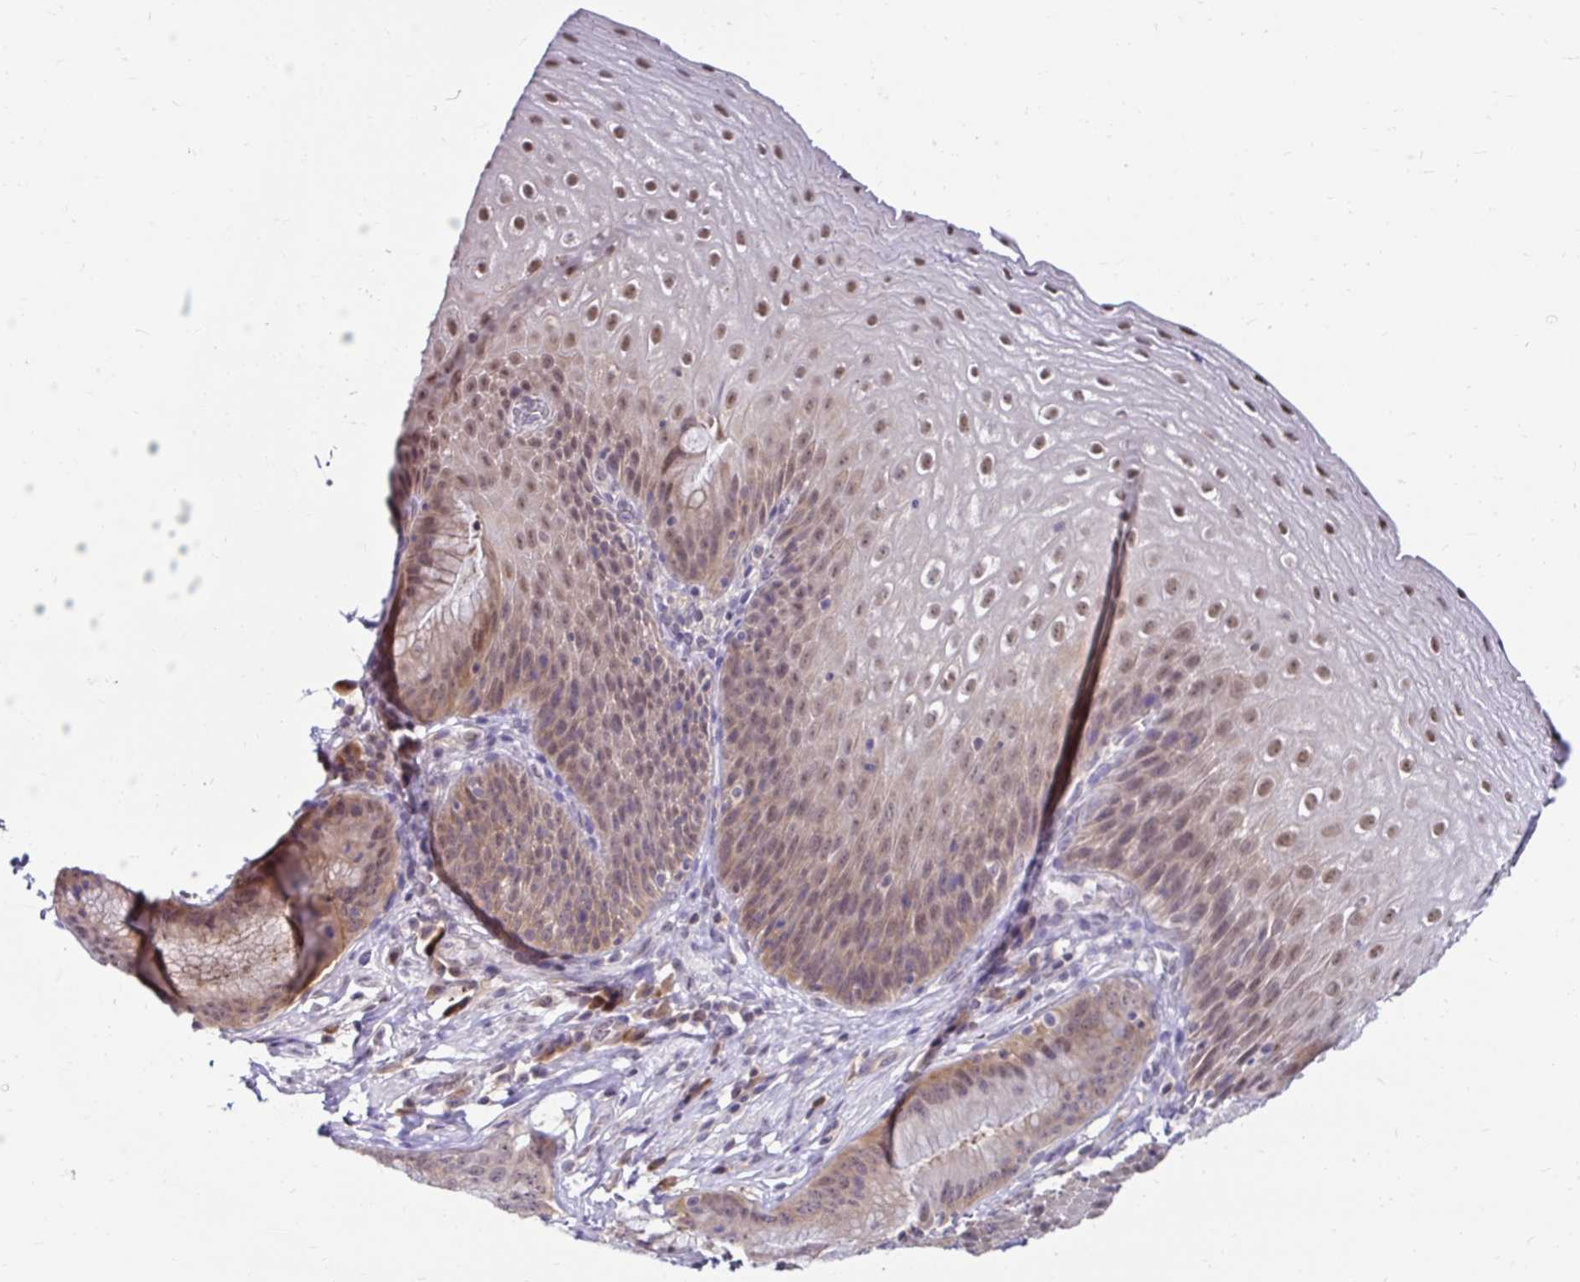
{"staining": {"intensity": "moderate", "quantity": "25%-75%", "location": "nuclear"}, "tissue": "esophagus", "cell_type": "Squamous epithelial cells", "image_type": "normal", "snomed": [{"axis": "morphology", "description": "Normal tissue, NOS"}, {"axis": "topography", "description": "Esophagus"}], "caption": "A brown stain shows moderate nuclear positivity of a protein in squamous epithelial cells of unremarkable human esophagus. Using DAB (3,3'-diaminobenzidine) (brown) and hematoxylin (blue) stains, captured at high magnification using brightfield microscopy.", "gene": "PSMD3", "patient": {"sex": "female", "age": 61}}